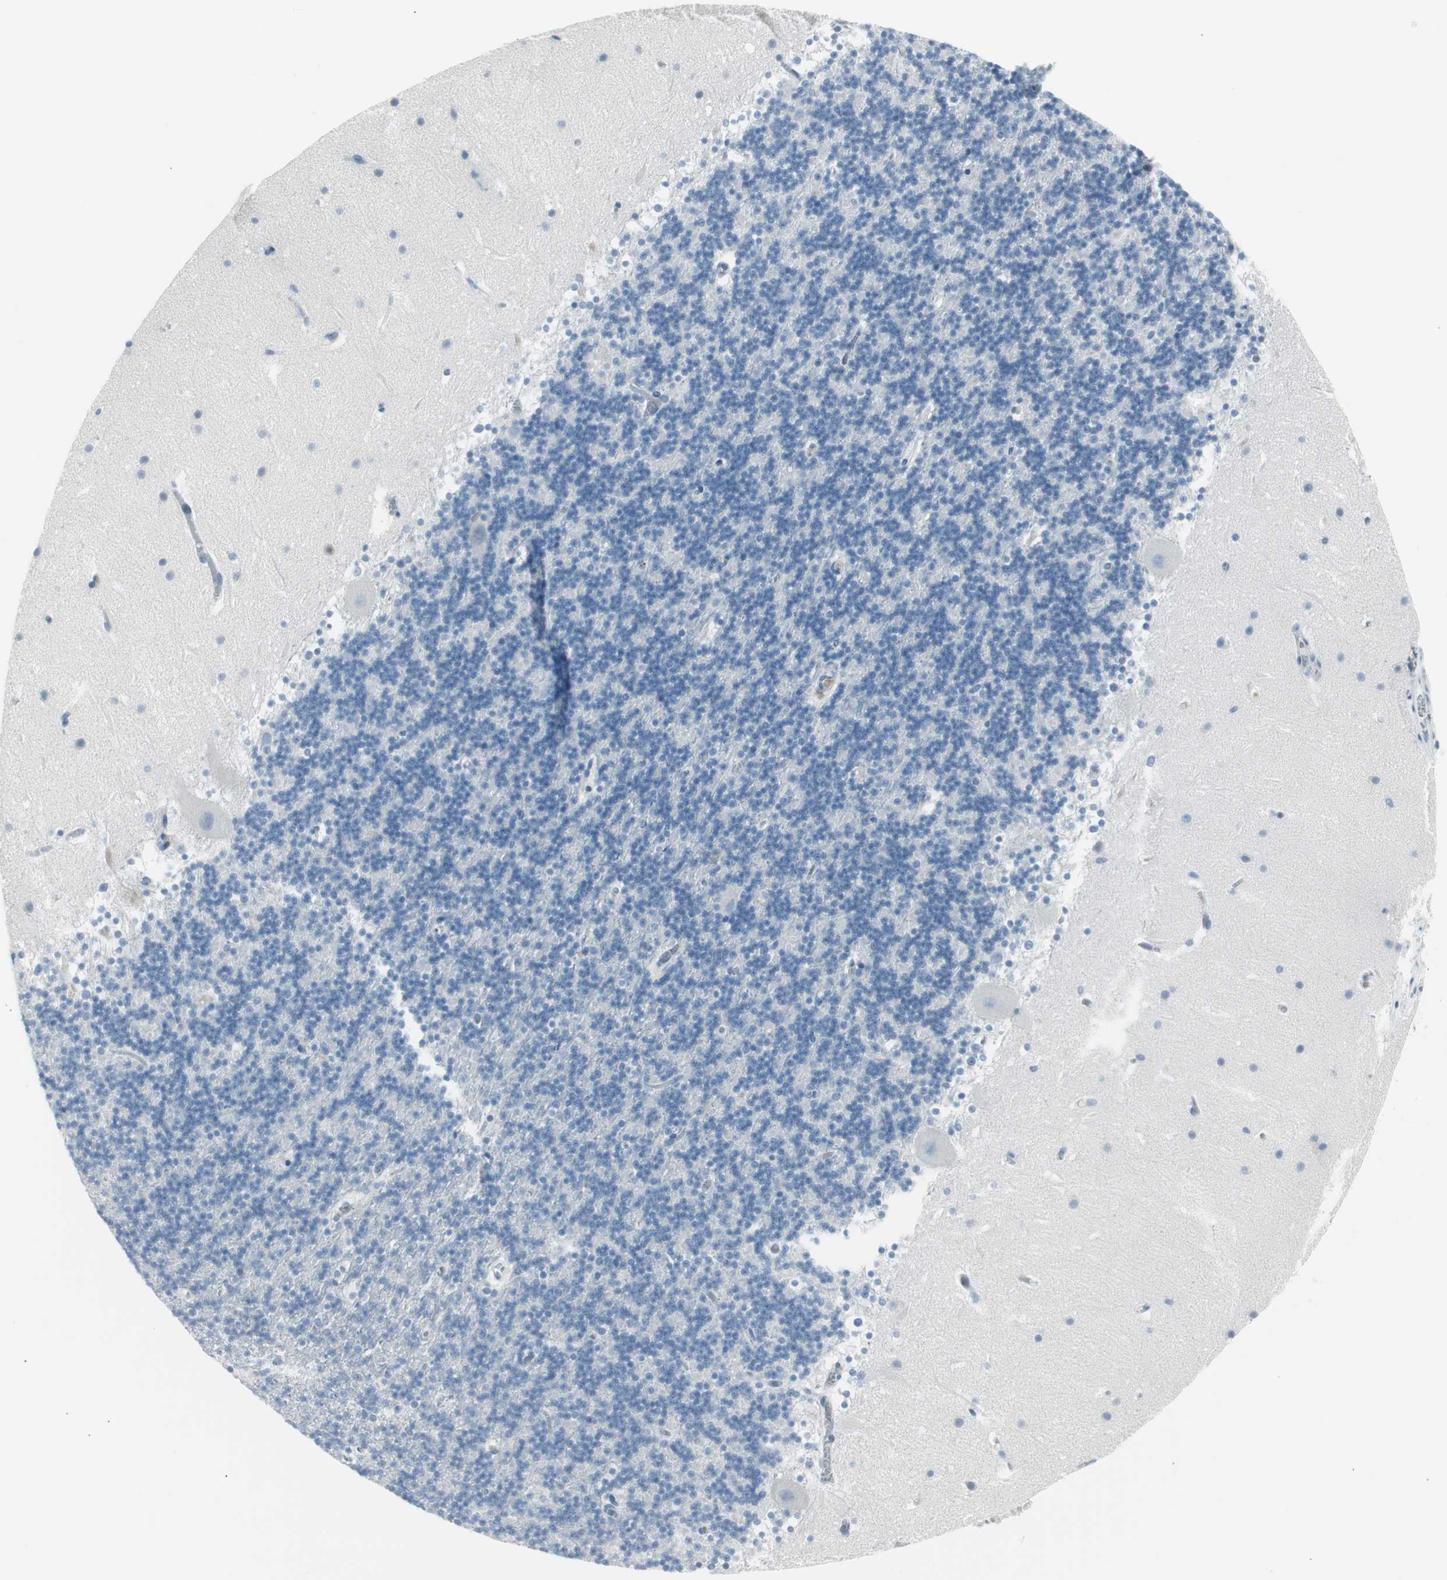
{"staining": {"intensity": "negative", "quantity": "none", "location": "none"}, "tissue": "cerebellum", "cell_type": "Cells in granular layer", "image_type": "normal", "snomed": [{"axis": "morphology", "description": "Normal tissue, NOS"}, {"axis": "topography", "description": "Cerebellum"}], "caption": "Image shows no significant protein positivity in cells in granular layer of unremarkable cerebellum.", "gene": "AGR2", "patient": {"sex": "male", "age": 45}}